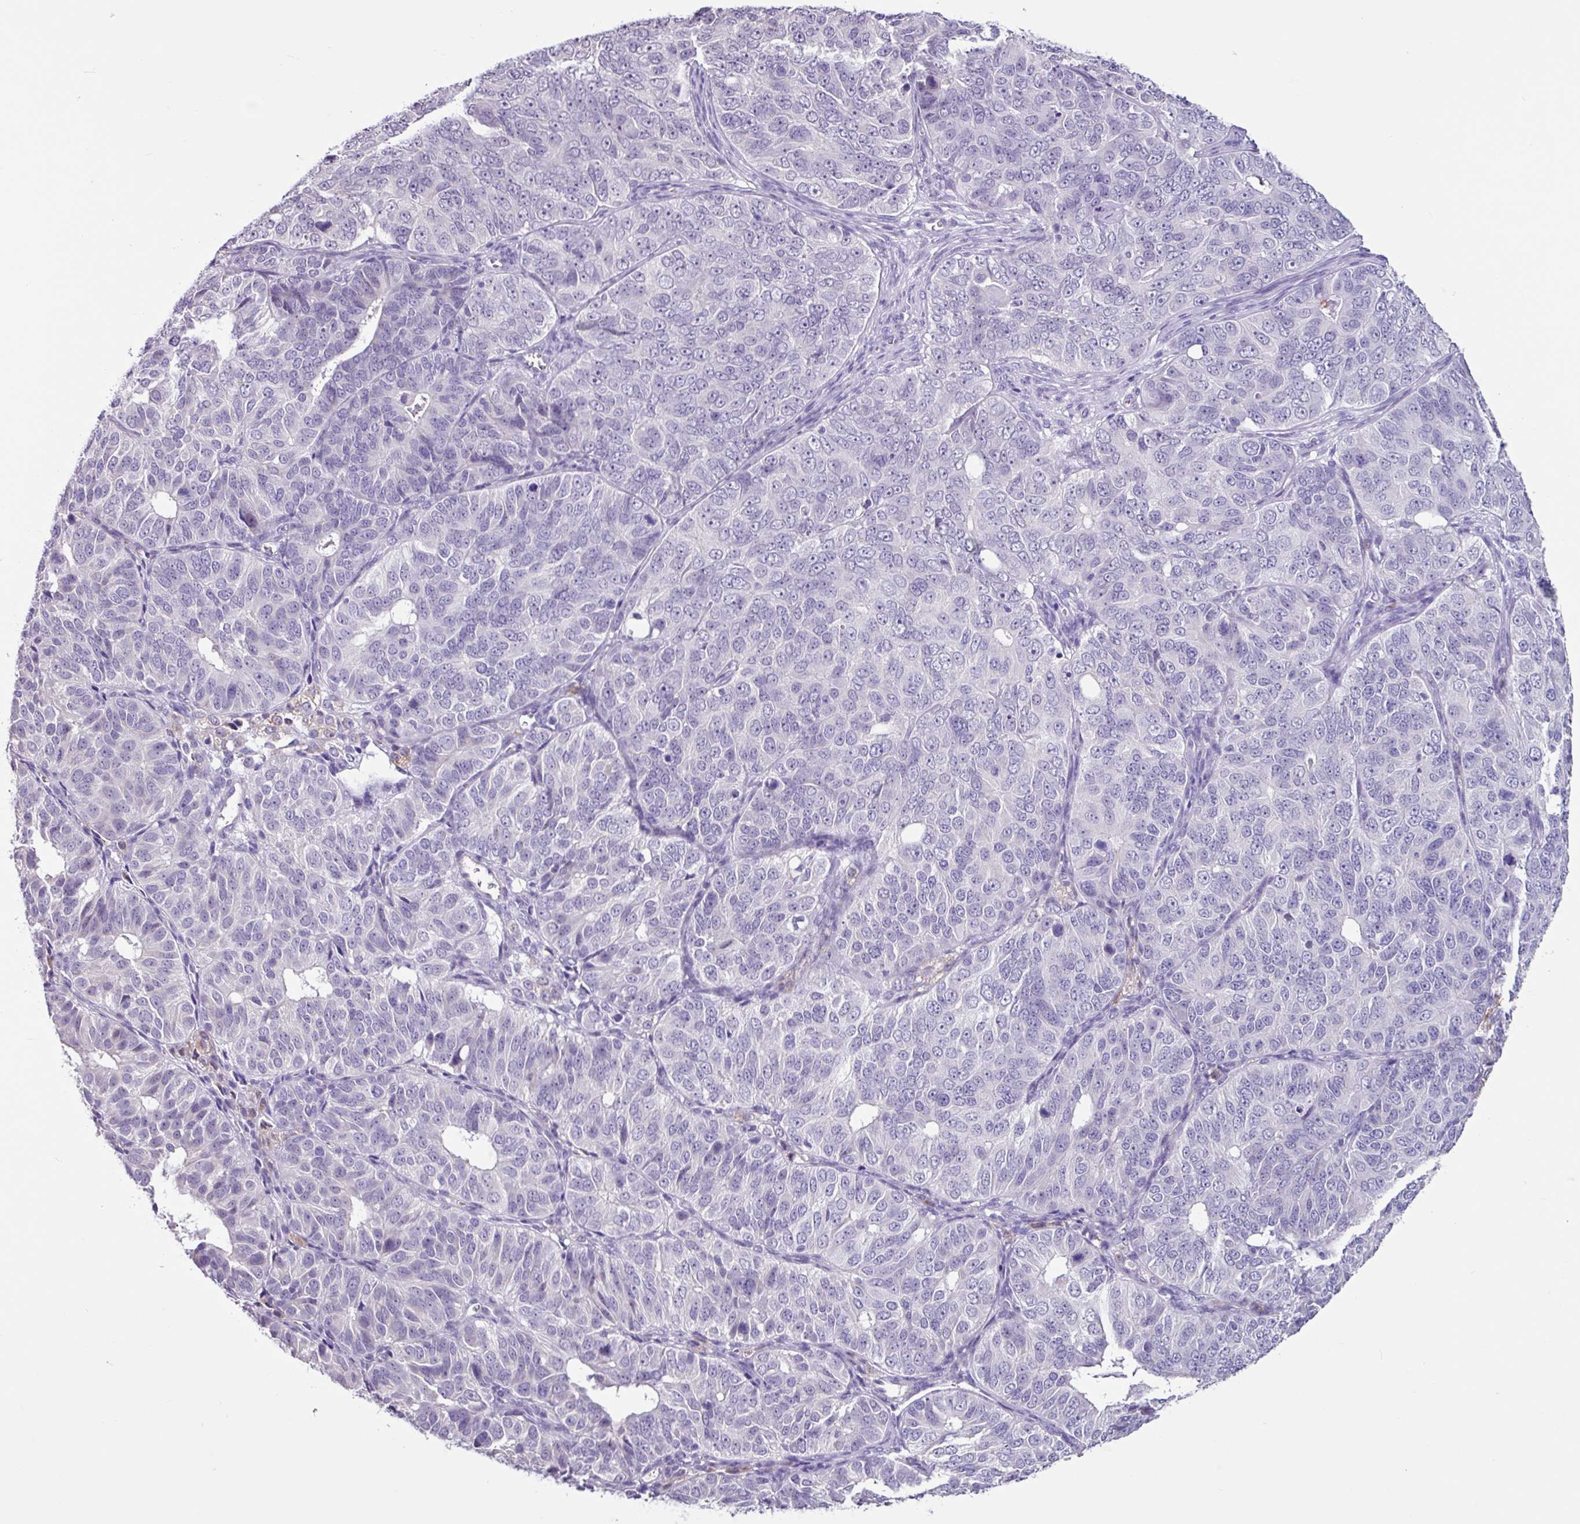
{"staining": {"intensity": "negative", "quantity": "none", "location": "none"}, "tissue": "ovarian cancer", "cell_type": "Tumor cells", "image_type": "cancer", "snomed": [{"axis": "morphology", "description": "Carcinoma, endometroid"}, {"axis": "topography", "description": "Ovary"}], "caption": "Ovarian cancer was stained to show a protein in brown. There is no significant staining in tumor cells. (DAB (3,3'-diaminobenzidine) immunohistochemistry (IHC), high magnification).", "gene": "OTX1", "patient": {"sex": "female", "age": 51}}